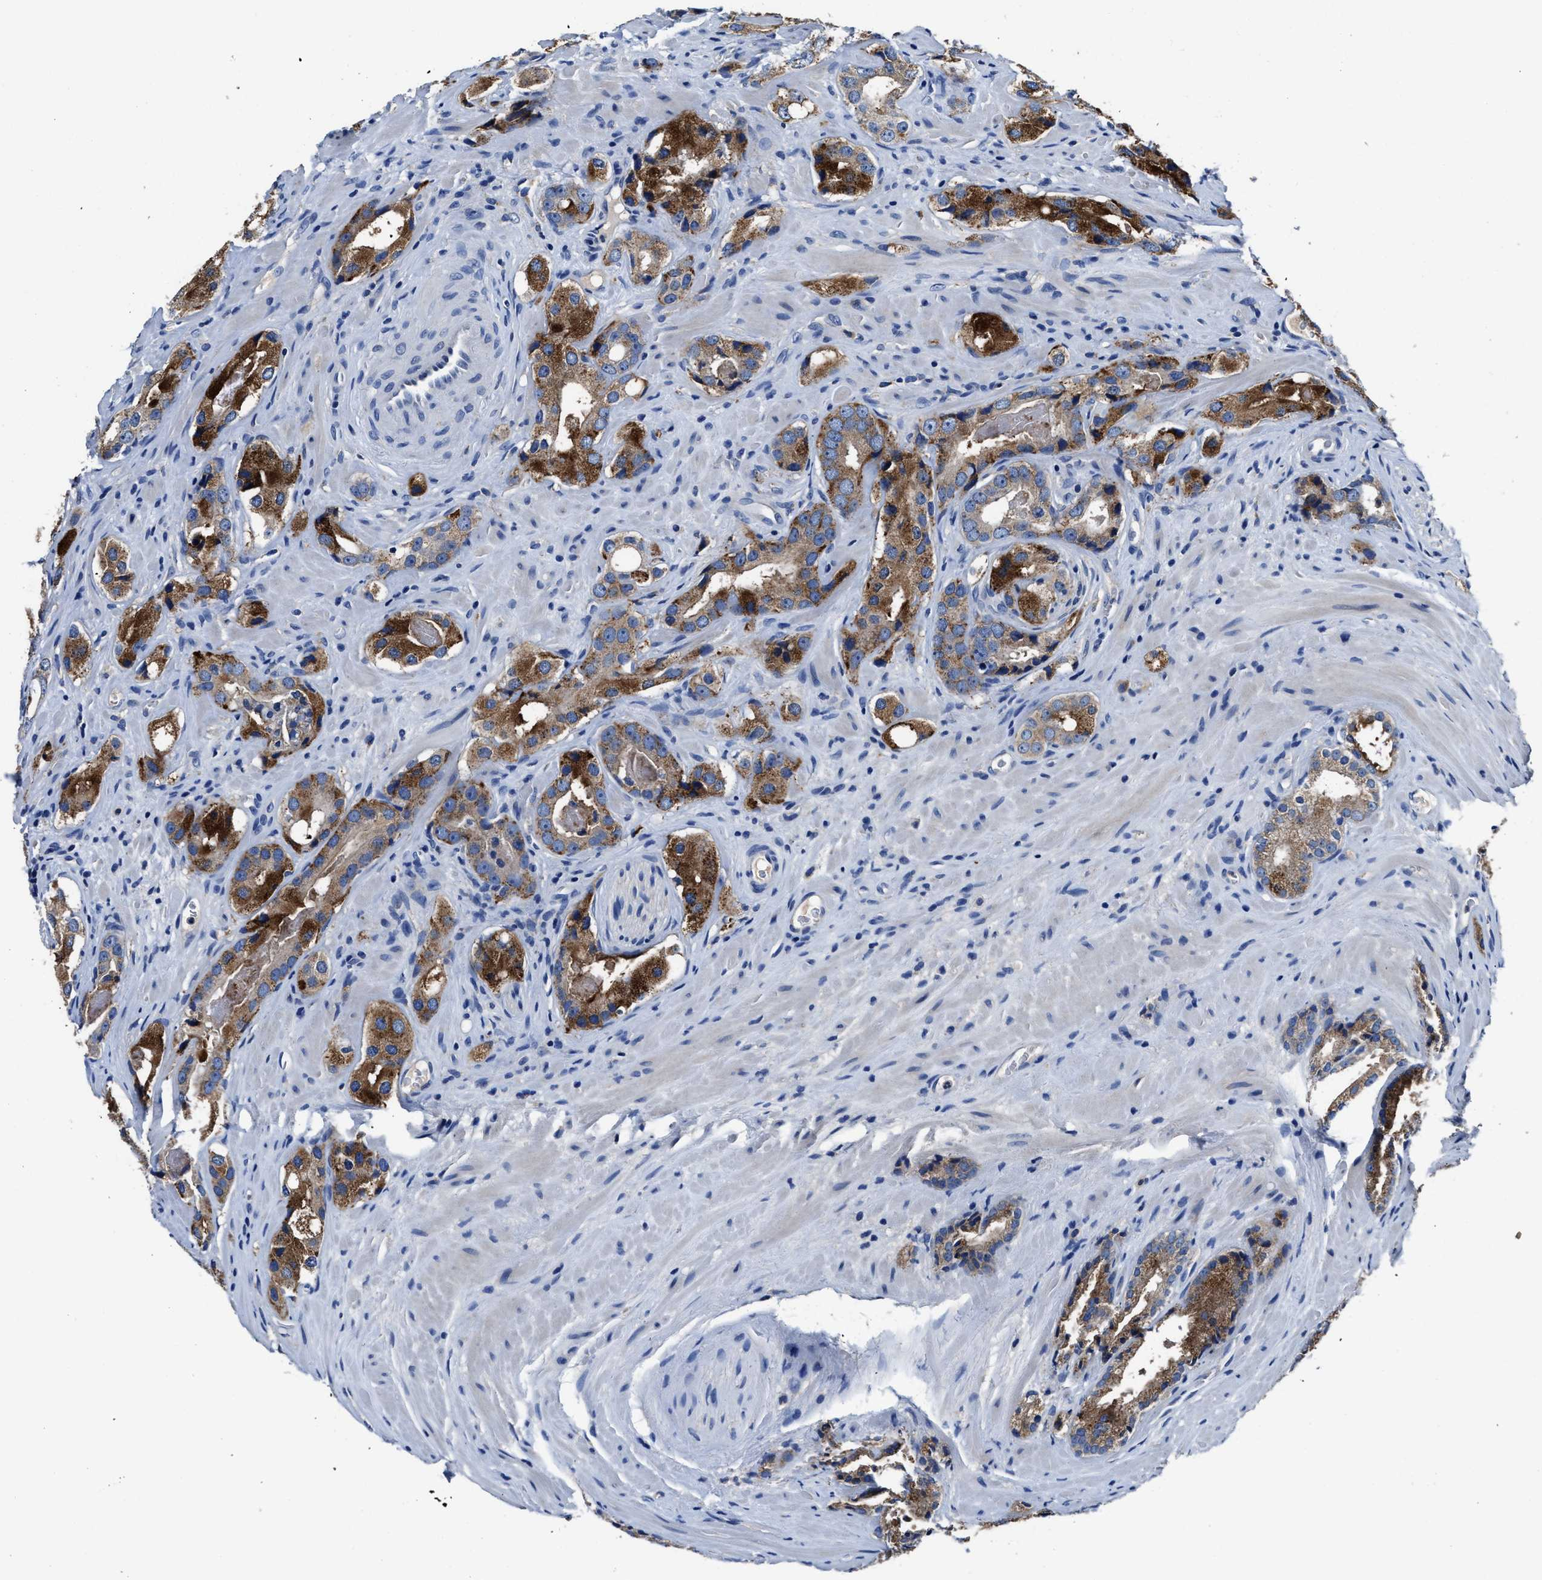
{"staining": {"intensity": "moderate", "quantity": ">75%", "location": "cytoplasmic/membranous"}, "tissue": "prostate cancer", "cell_type": "Tumor cells", "image_type": "cancer", "snomed": [{"axis": "morphology", "description": "Adenocarcinoma, High grade"}, {"axis": "topography", "description": "Prostate"}], "caption": "The immunohistochemical stain shows moderate cytoplasmic/membranous positivity in tumor cells of prostate cancer tissue. The protein is stained brown, and the nuclei are stained in blue (DAB IHC with brightfield microscopy, high magnification).", "gene": "UBR4", "patient": {"sex": "male", "age": 63}}